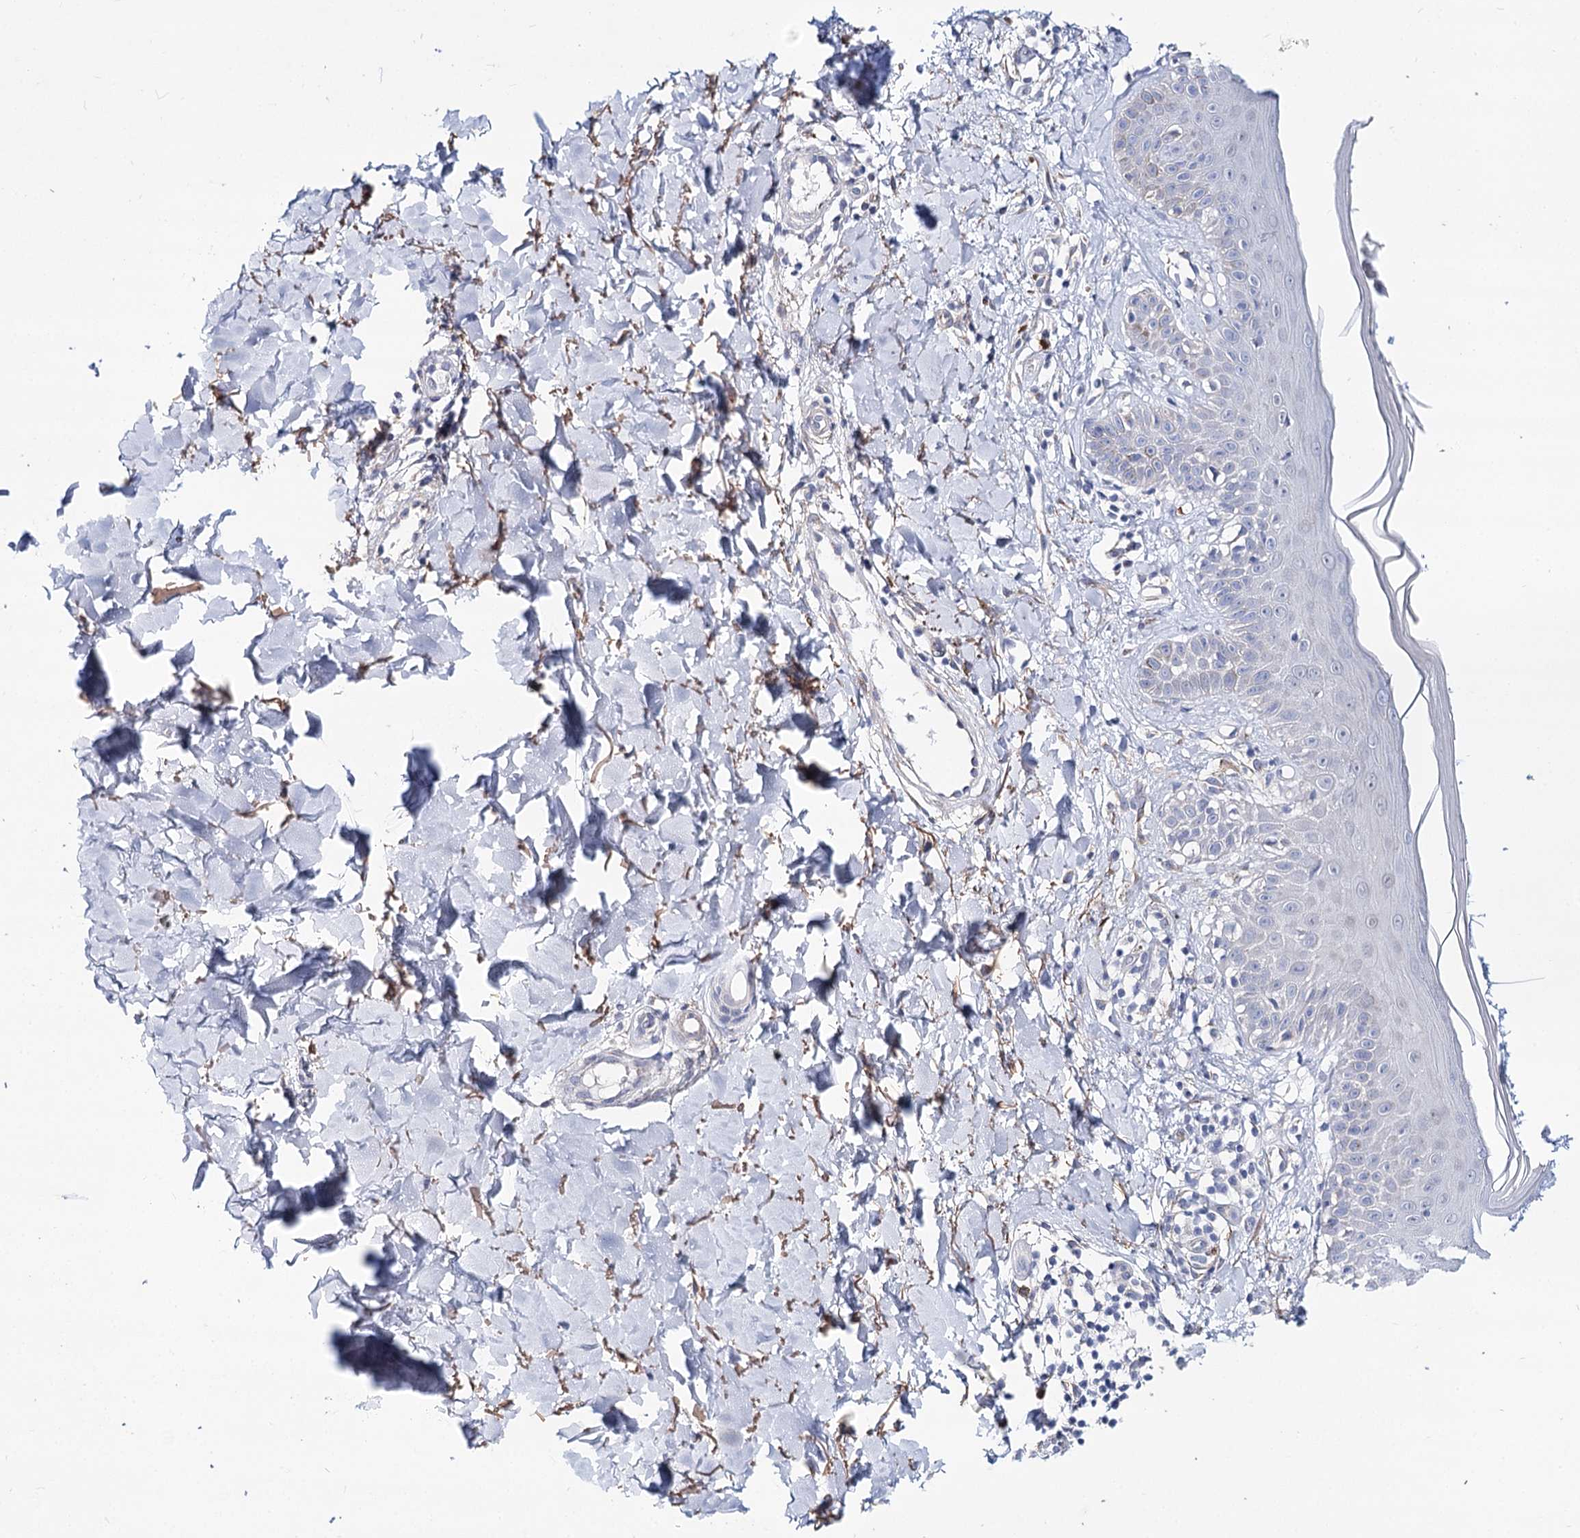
{"staining": {"intensity": "negative", "quantity": "none", "location": "none"}, "tissue": "skin", "cell_type": "Fibroblasts", "image_type": "normal", "snomed": [{"axis": "morphology", "description": "Normal tissue, NOS"}, {"axis": "topography", "description": "Skin"}], "caption": "Immunohistochemistry of normal human skin displays no positivity in fibroblasts.", "gene": "TEX12", "patient": {"sex": "male", "age": 52}}